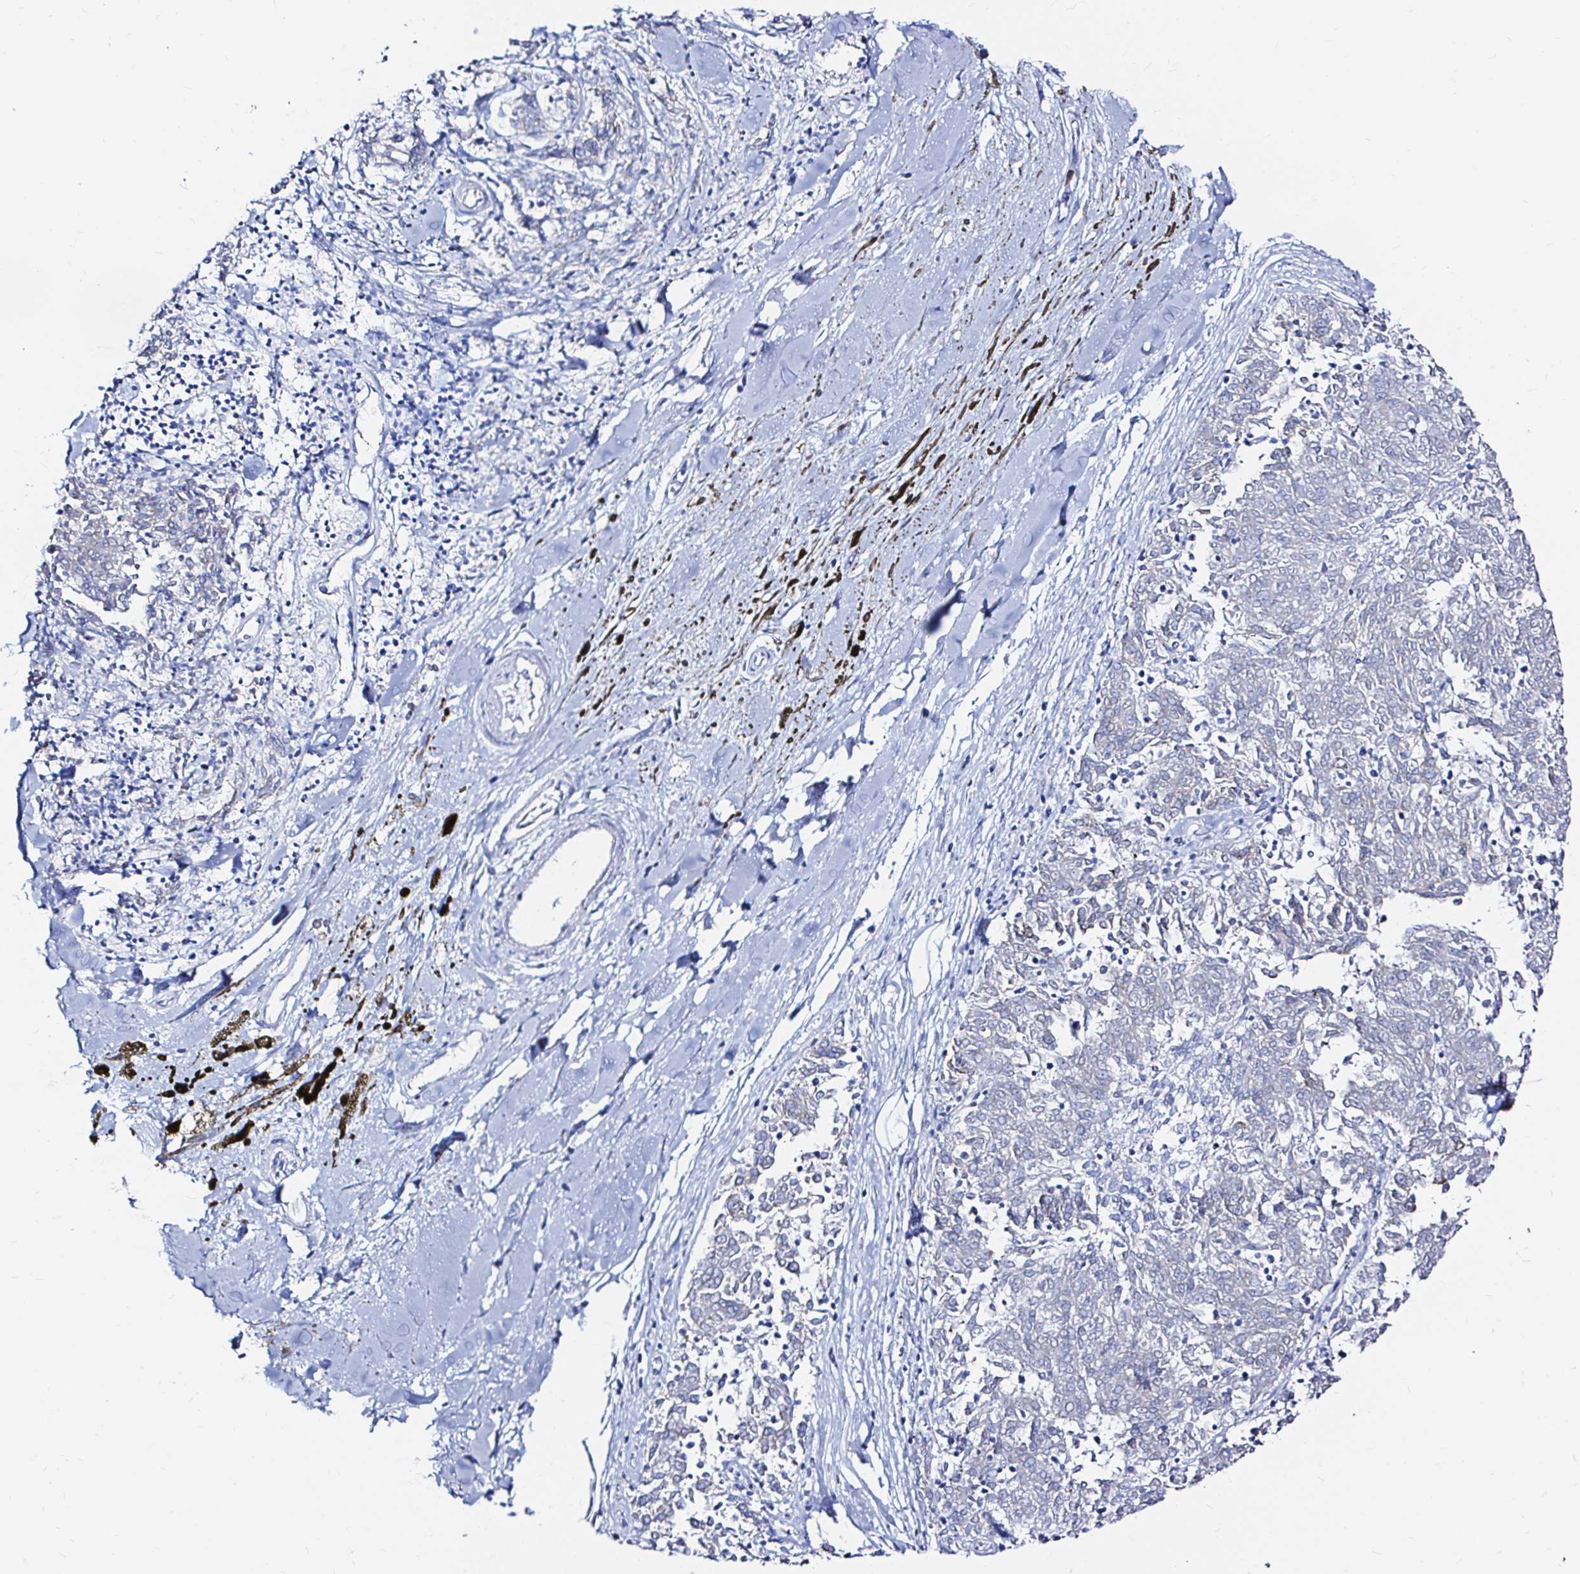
{"staining": {"intensity": "negative", "quantity": "none", "location": "none"}, "tissue": "melanoma", "cell_type": "Tumor cells", "image_type": "cancer", "snomed": [{"axis": "morphology", "description": "Malignant melanoma, NOS"}, {"axis": "topography", "description": "Skin"}], "caption": "This is a micrograph of immunohistochemistry staining of malignant melanoma, which shows no positivity in tumor cells.", "gene": "ZNF432", "patient": {"sex": "female", "age": 72}}